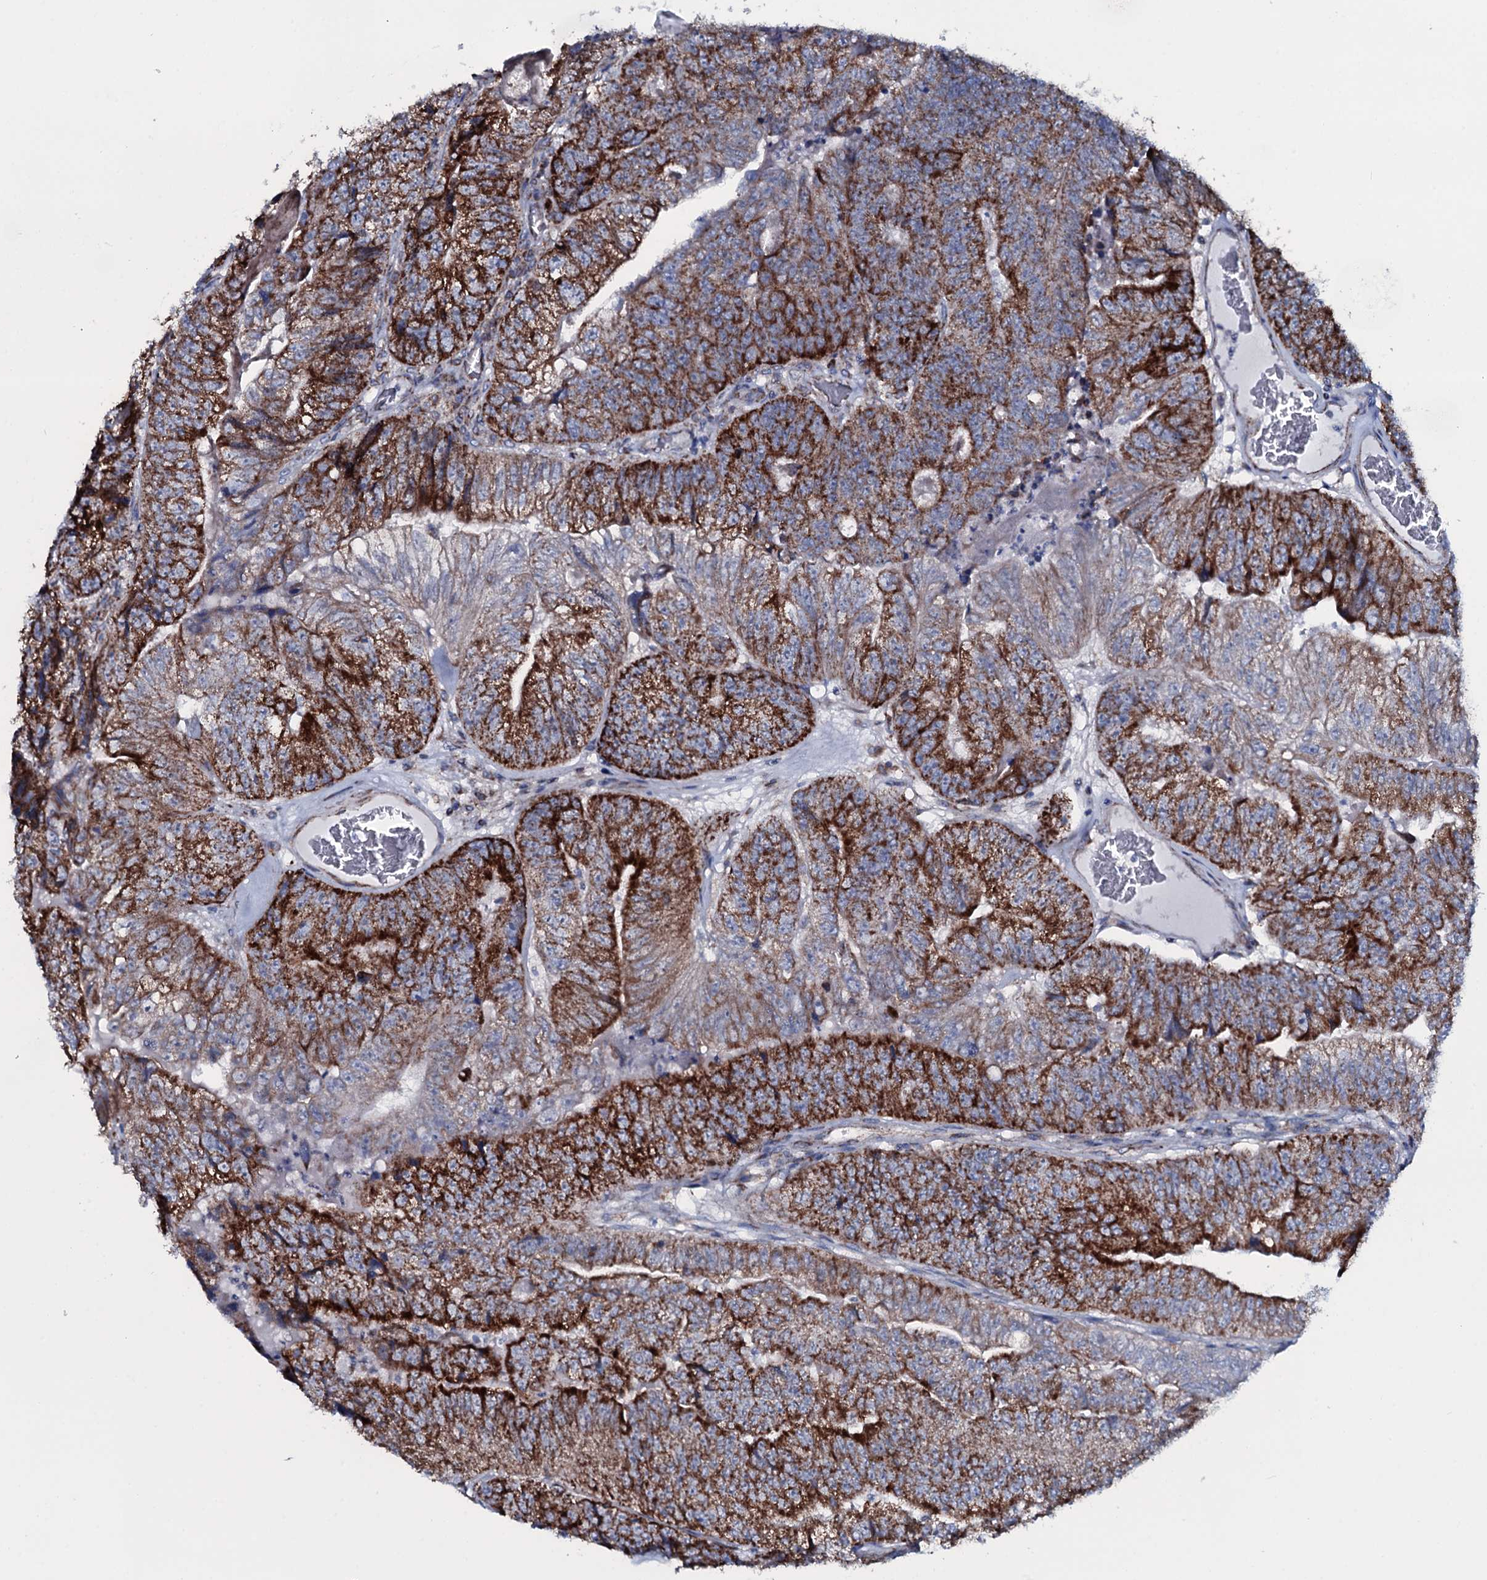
{"staining": {"intensity": "strong", "quantity": ">75%", "location": "cytoplasmic/membranous"}, "tissue": "colorectal cancer", "cell_type": "Tumor cells", "image_type": "cancer", "snomed": [{"axis": "morphology", "description": "Adenocarcinoma, NOS"}, {"axis": "topography", "description": "Colon"}], "caption": "This is an image of immunohistochemistry (IHC) staining of adenocarcinoma (colorectal), which shows strong staining in the cytoplasmic/membranous of tumor cells.", "gene": "MRPS35", "patient": {"sex": "female", "age": 67}}